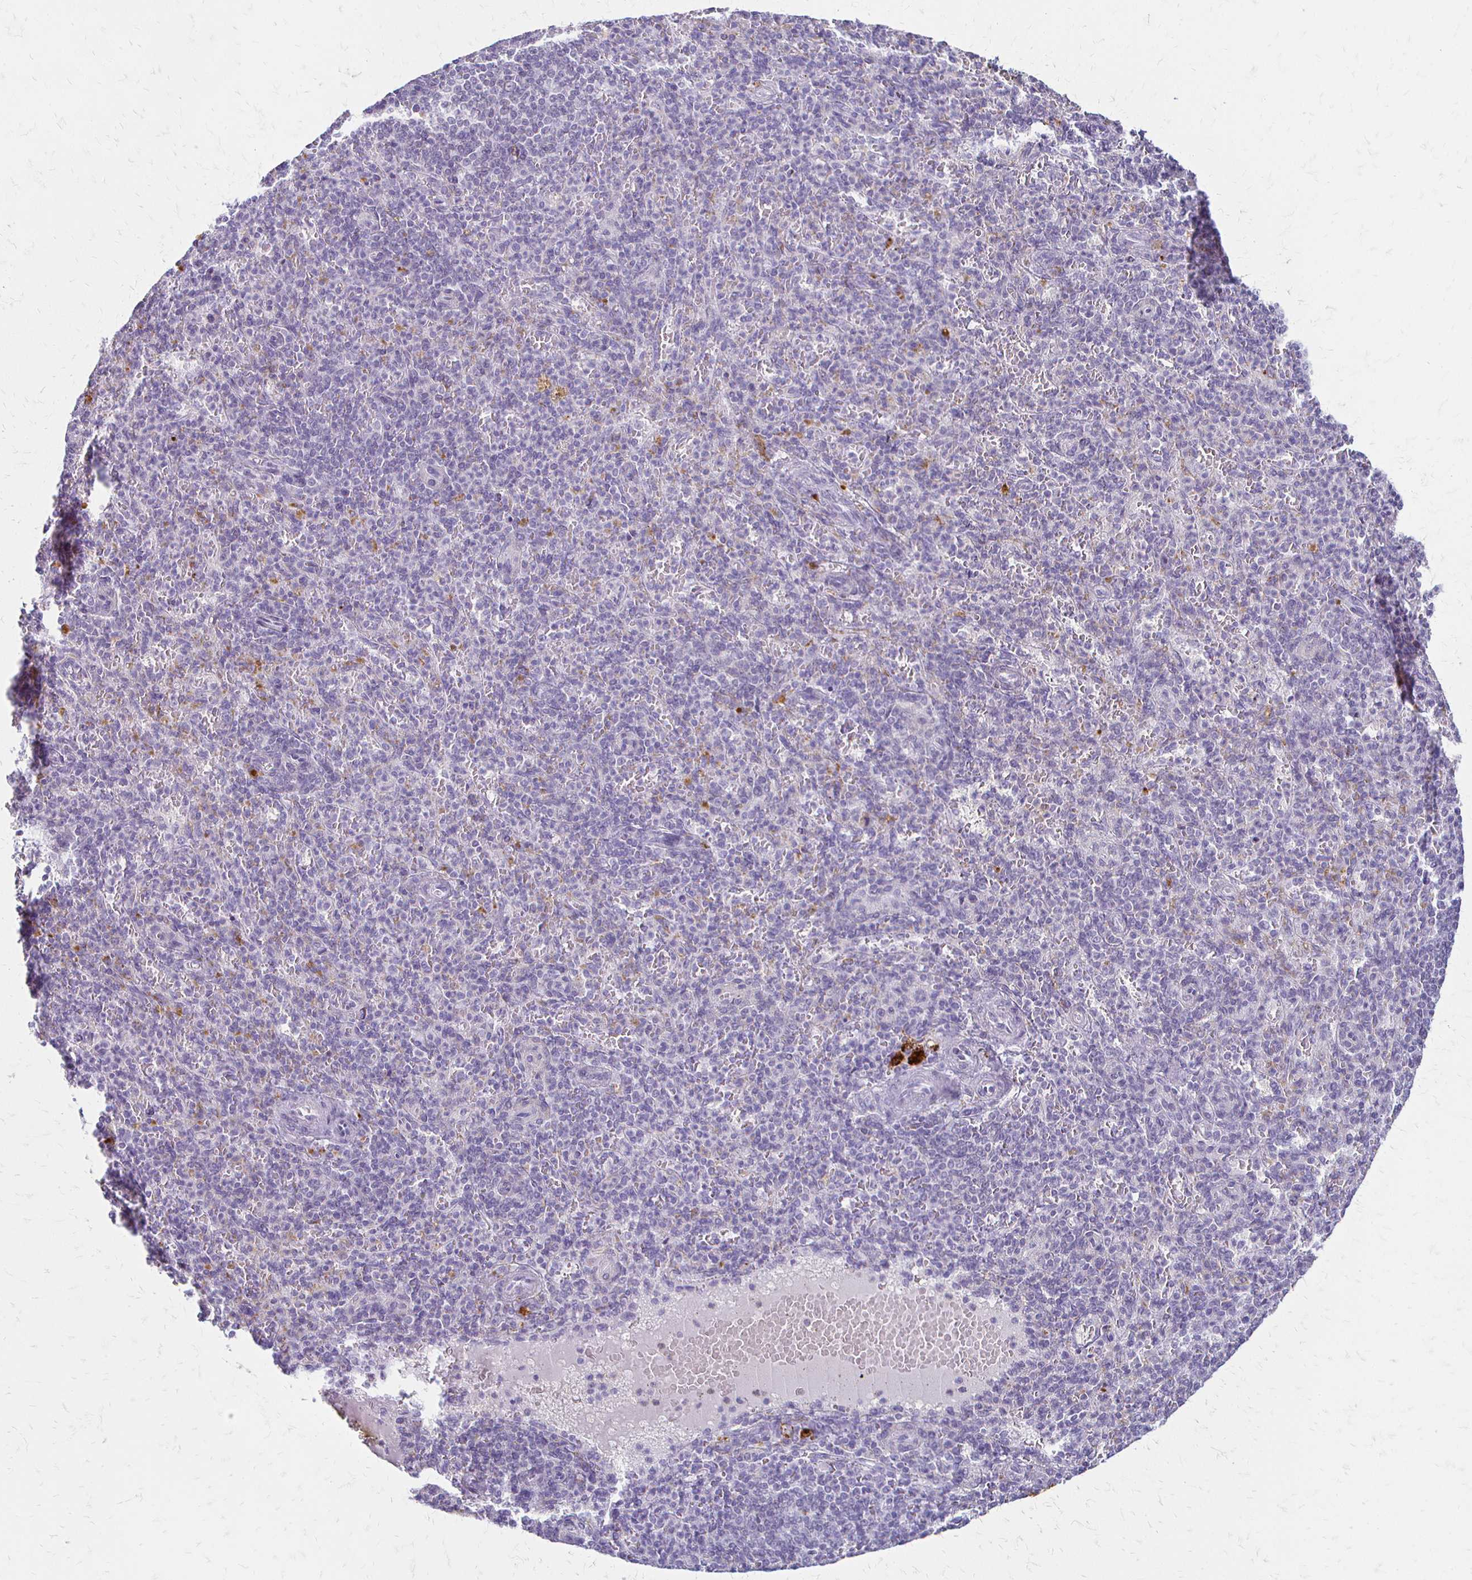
{"staining": {"intensity": "negative", "quantity": "none", "location": "none"}, "tissue": "spleen", "cell_type": "Cells in red pulp", "image_type": "normal", "snomed": [{"axis": "morphology", "description": "Normal tissue, NOS"}, {"axis": "topography", "description": "Spleen"}], "caption": "IHC of unremarkable spleen displays no positivity in cells in red pulp.", "gene": "ACP5", "patient": {"sex": "female", "age": 74}}